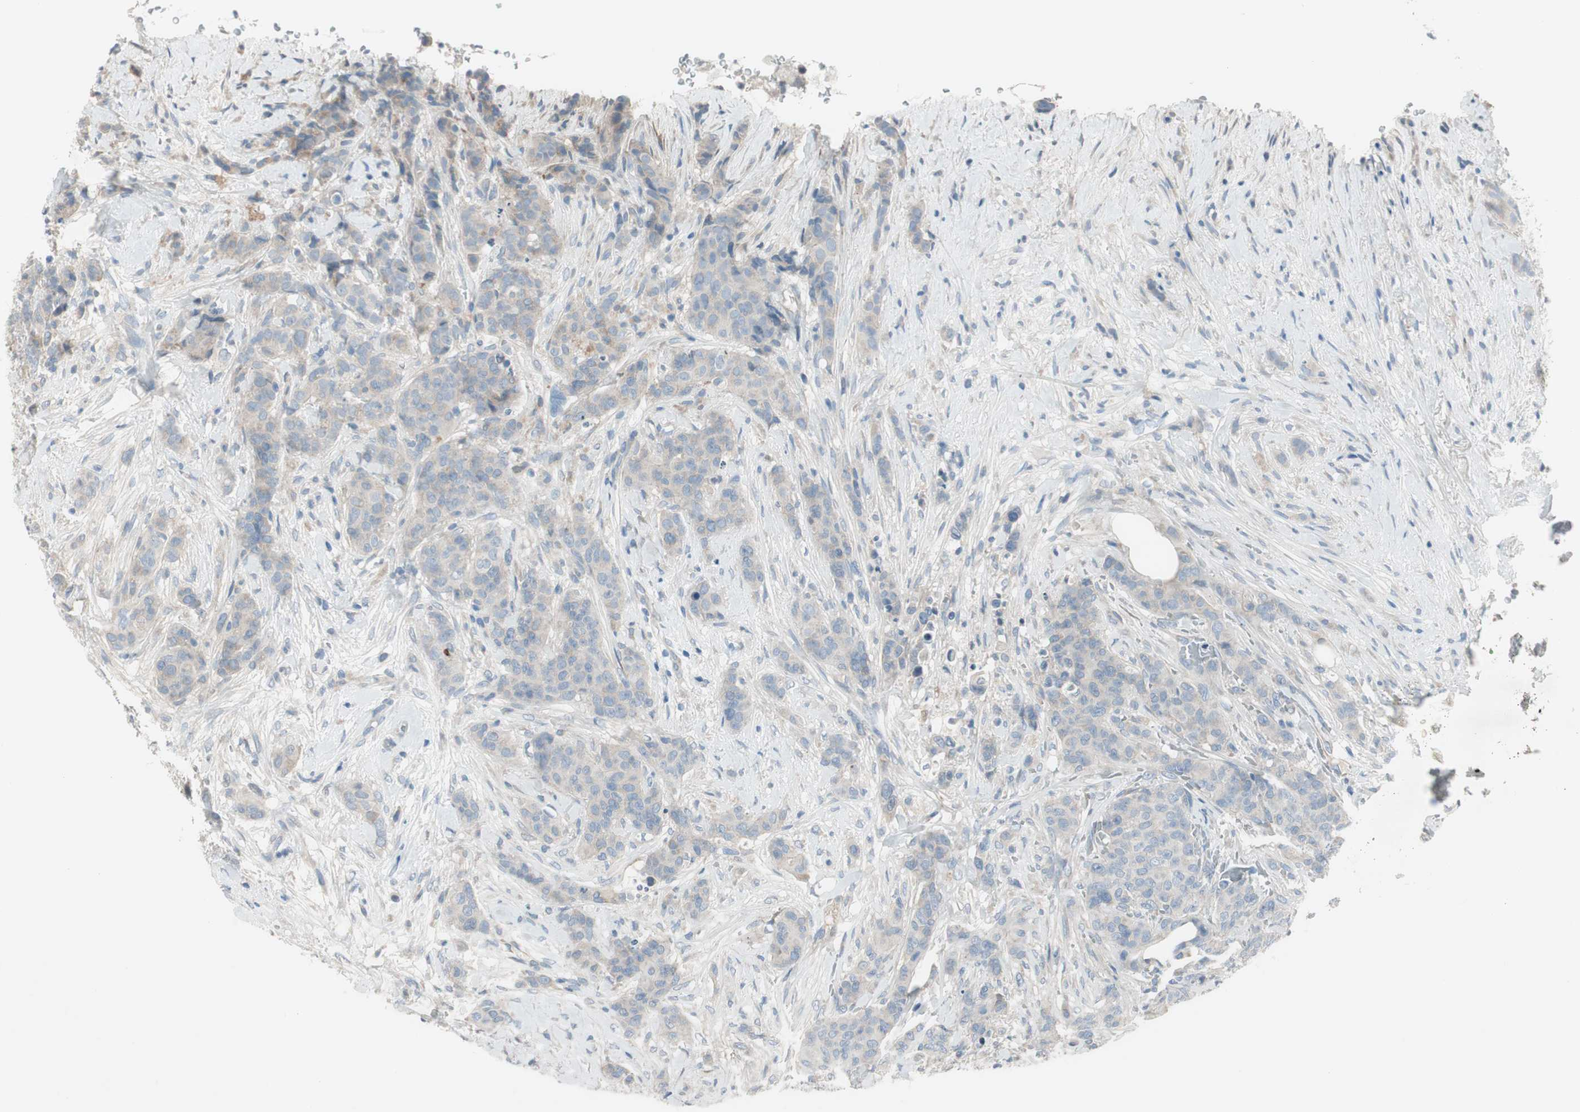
{"staining": {"intensity": "weak", "quantity": "<25%", "location": "cytoplasmic/membranous"}, "tissue": "breast cancer", "cell_type": "Tumor cells", "image_type": "cancer", "snomed": [{"axis": "morphology", "description": "Duct carcinoma"}, {"axis": "topography", "description": "Breast"}], "caption": "Immunohistochemistry photomicrograph of human invasive ductal carcinoma (breast) stained for a protein (brown), which demonstrates no staining in tumor cells.", "gene": "PRRG4", "patient": {"sex": "female", "age": 40}}